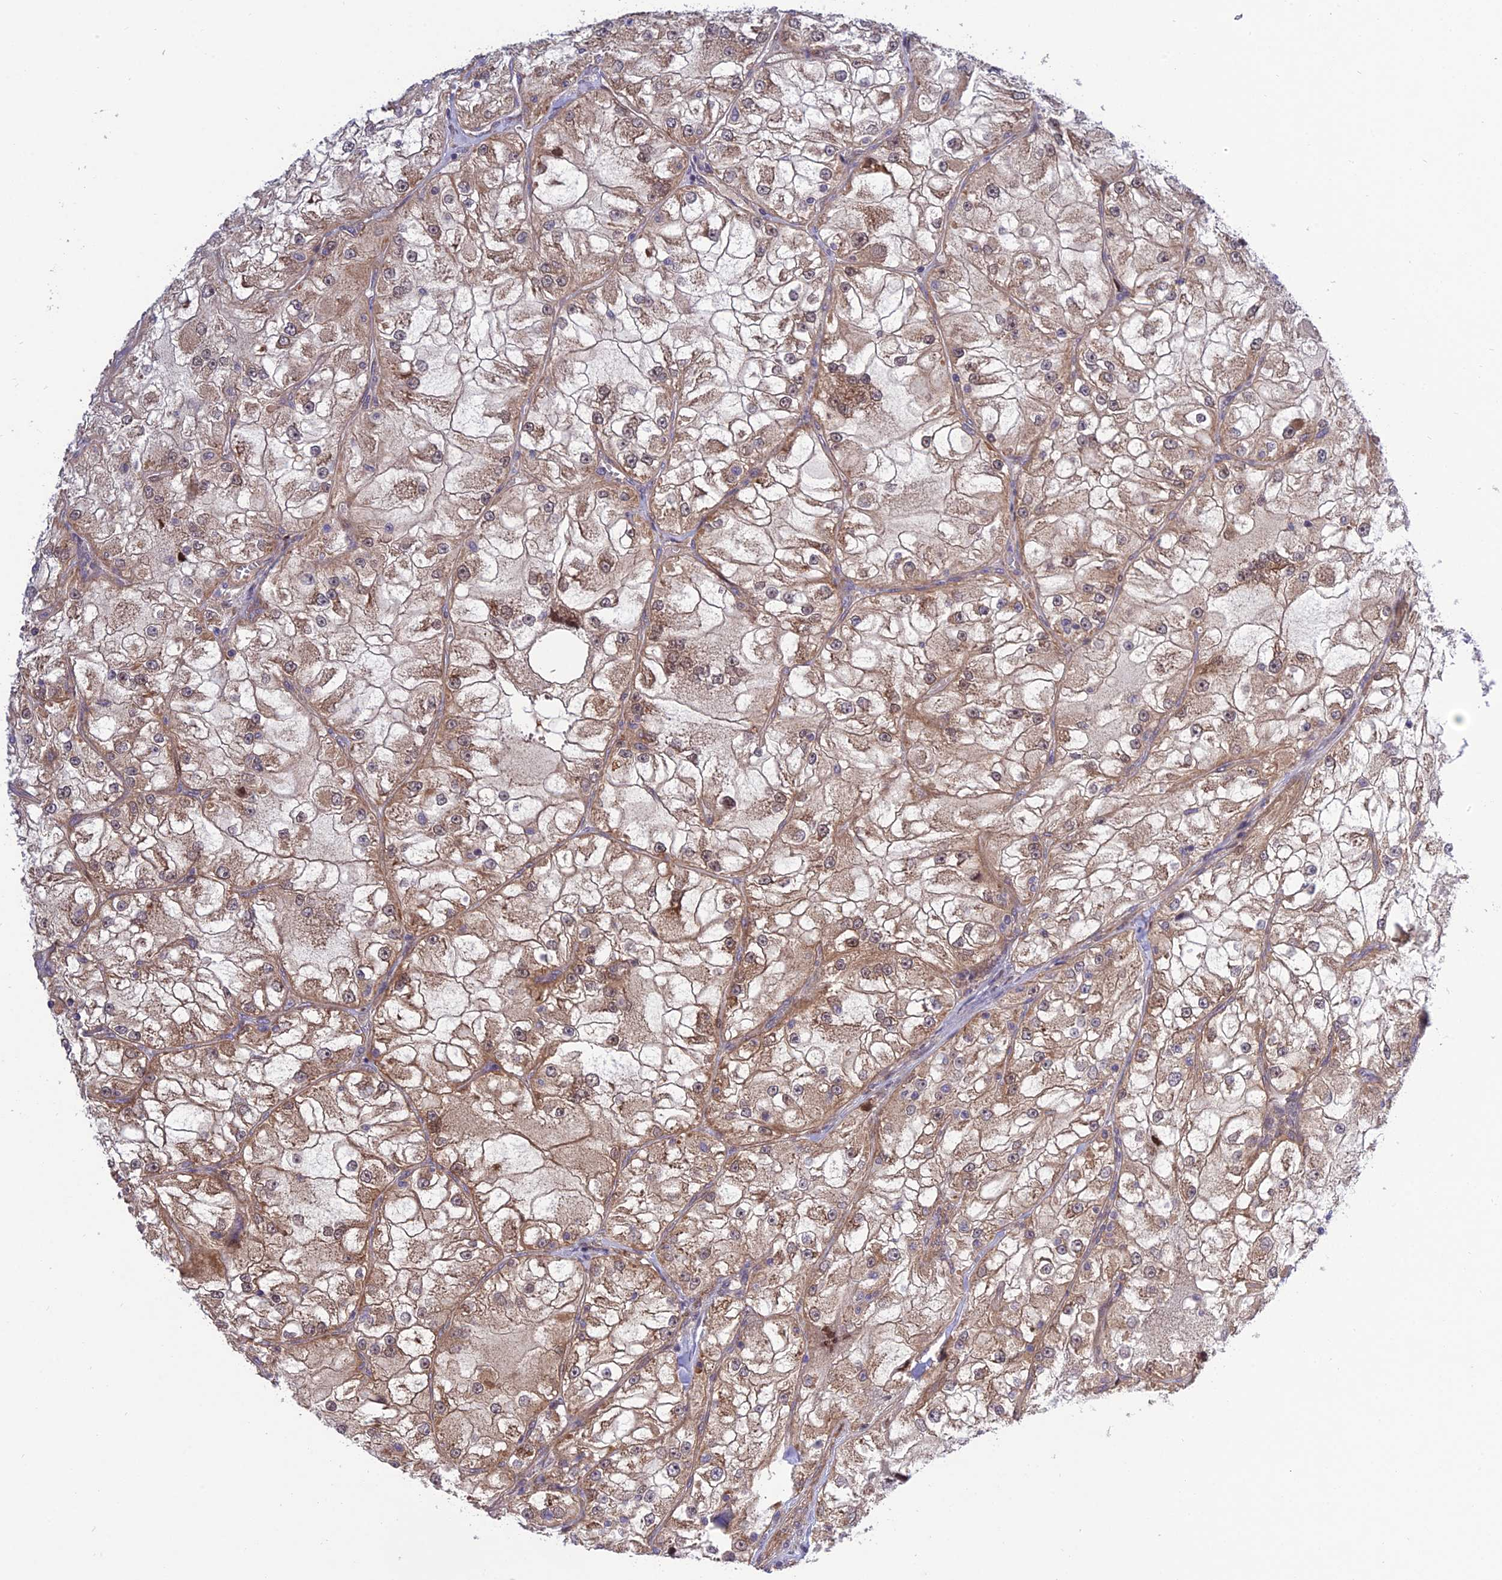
{"staining": {"intensity": "weak", "quantity": ">75%", "location": "cytoplasmic/membranous,nuclear"}, "tissue": "renal cancer", "cell_type": "Tumor cells", "image_type": "cancer", "snomed": [{"axis": "morphology", "description": "Adenocarcinoma, NOS"}, {"axis": "topography", "description": "Kidney"}], "caption": "The immunohistochemical stain shows weak cytoplasmic/membranous and nuclear positivity in tumor cells of renal cancer tissue. (Brightfield microscopy of DAB IHC at high magnification).", "gene": "PLEKHG2", "patient": {"sex": "female", "age": 72}}